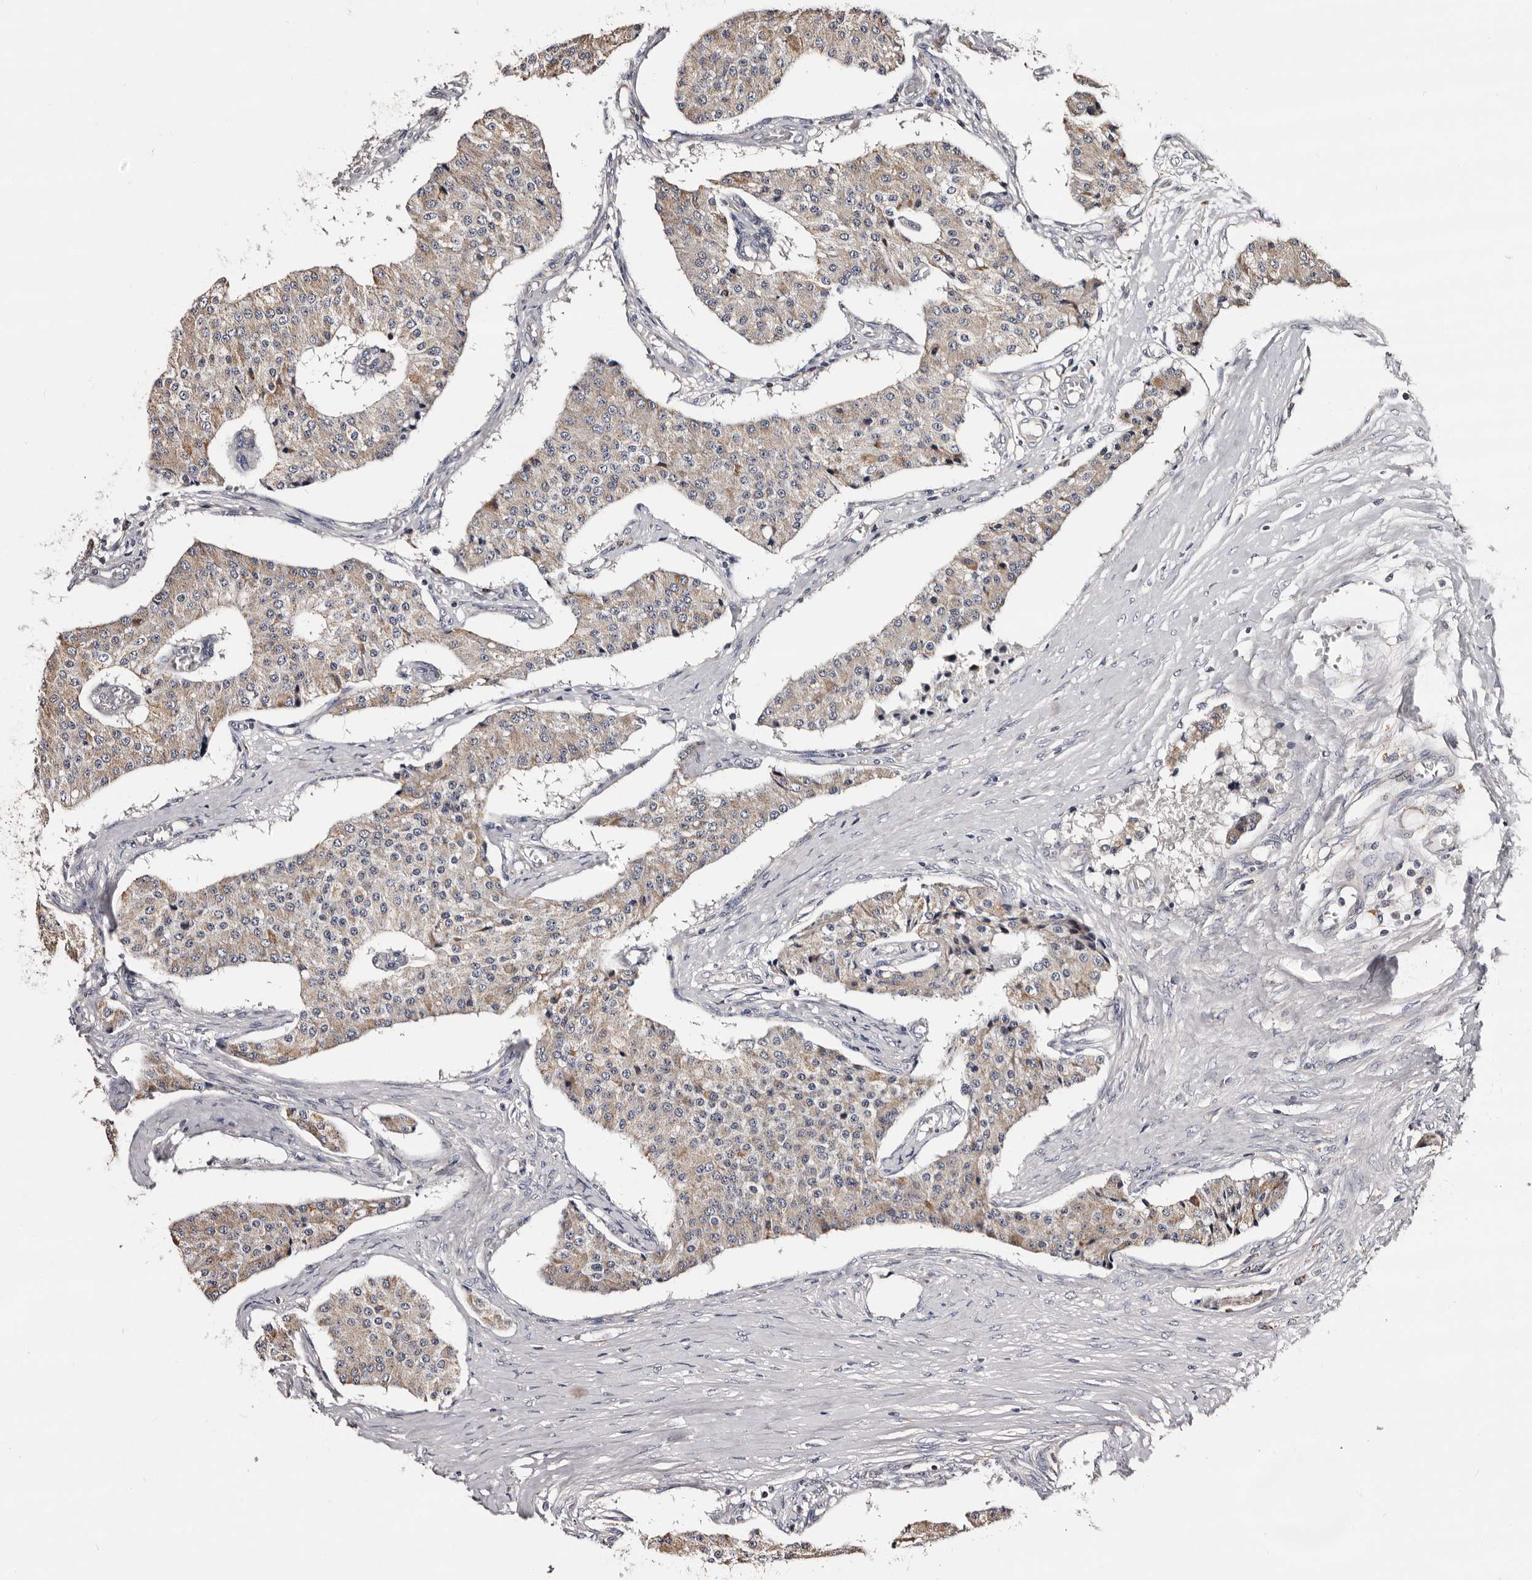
{"staining": {"intensity": "weak", "quantity": ">75%", "location": "cytoplasmic/membranous"}, "tissue": "carcinoid", "cell_type": "Tumor cells", "image_type": "cancer", "snomed": [{"axis": "morphology", "description": "Carcinoid, malignant, NOS"}, {"axis": "topography", "description": "Colon"}], "caption": "Human malignant carcinoid stained with a brown dye displays weak cytoplasmic/membranous positive expression in approximately >75% of tumor cells.", "gene": "TAF4B", "patient": {"sex": "female", "age": 52}}